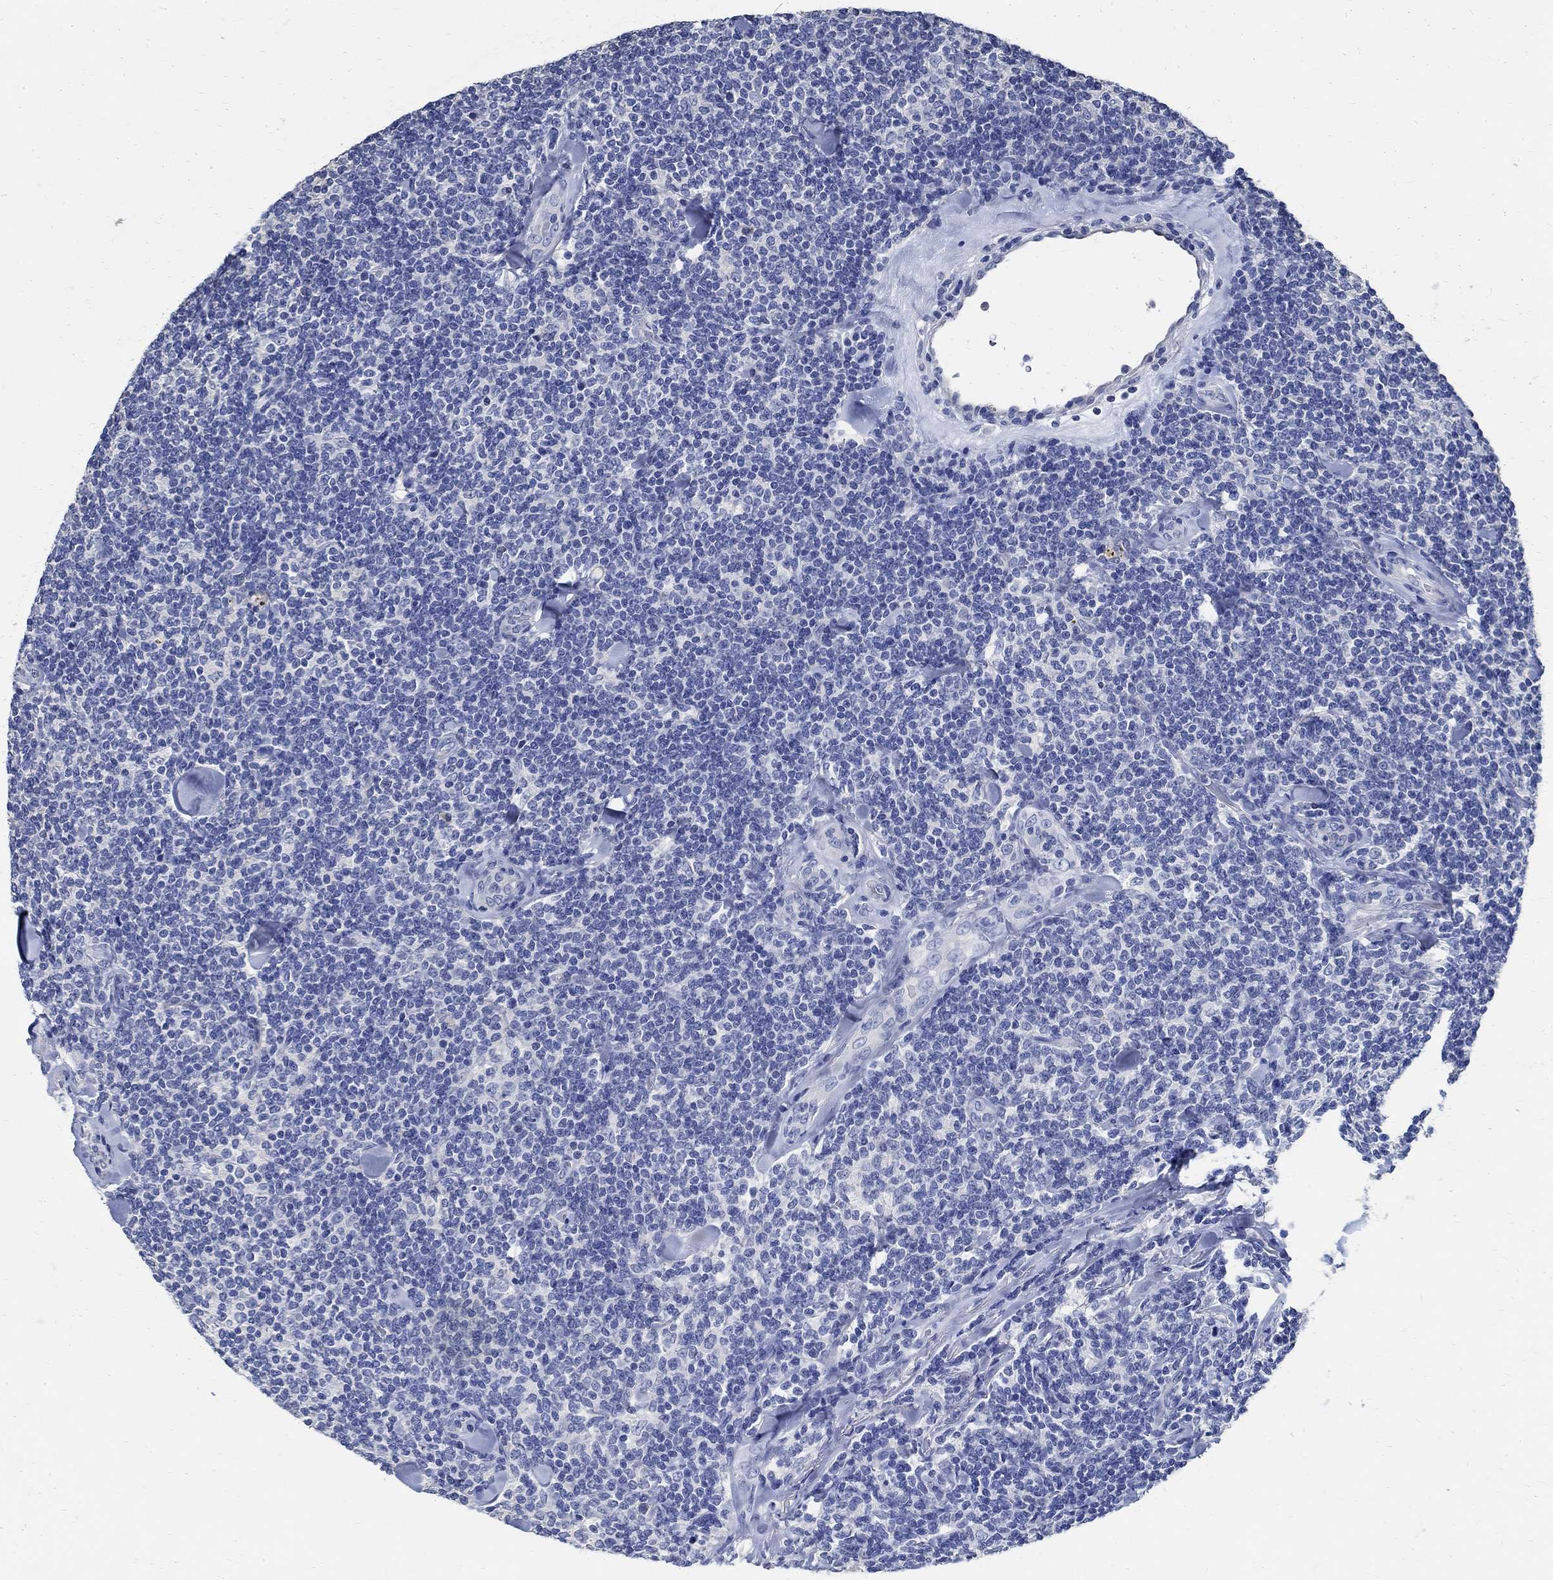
{"staining": {"intensity": "negative", "quantity": "none", "location": "none"}, "tissue": "lymphoma", "cell_type": "Tumor cells", "image_type": "cancer", "snomed": [{"axis": "morphology", "description": "Malignant lymphoma, non-Hodgkin's type, Low grade"}, {"axis": "topography", "description": "Lymph node"}], "caption": "An IHC micrograph of malignant lymphoma, non-Hodgkin's type (low-grade) is shown. There is no staining in tumor cells of malignant lymphoma, non-Hodgkin's type (low-grade).", "gene": "PRX", "patient": {"sex": "female", "age": 56}}